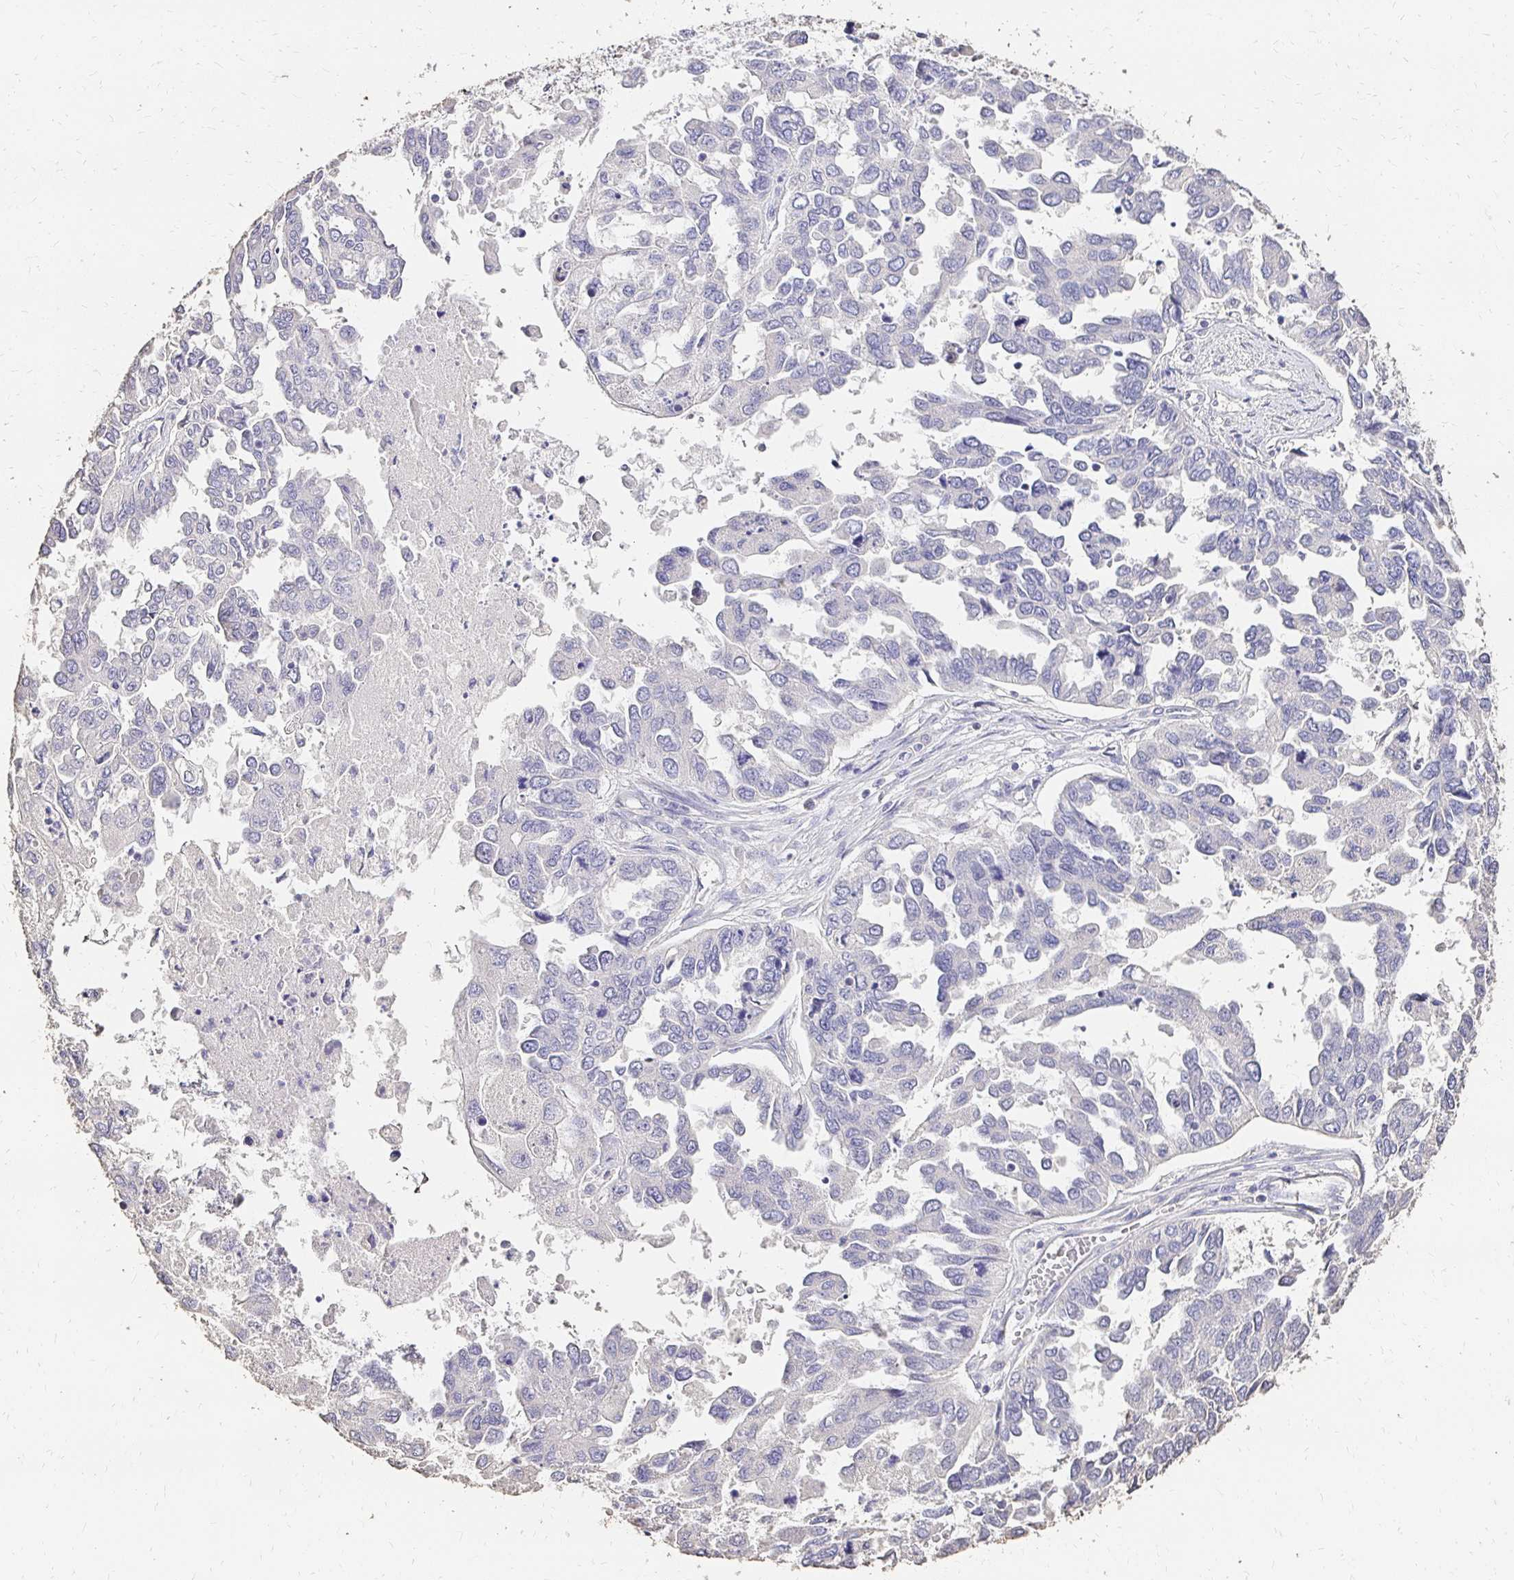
{"staining": {"intensity": "negative", "quantity": "none", "location": "none"}, "tissue": "ovarian cancer", "cell_type": "Tumor cells", "image_type": "cancer", "snomed": [{"axis": "morphology", "description": "Cystadenocarcinoma, serous, NOS"}, {"axis": "topography", "description": "Ovary"}], "caption": "Serous cystadenocarcinoma (ovarian) was stained to show a protein in brown. There is no significant staining in tumor cells.", "gene": "UGT1A6", "patient": {"sex": "female", "age": 53}}